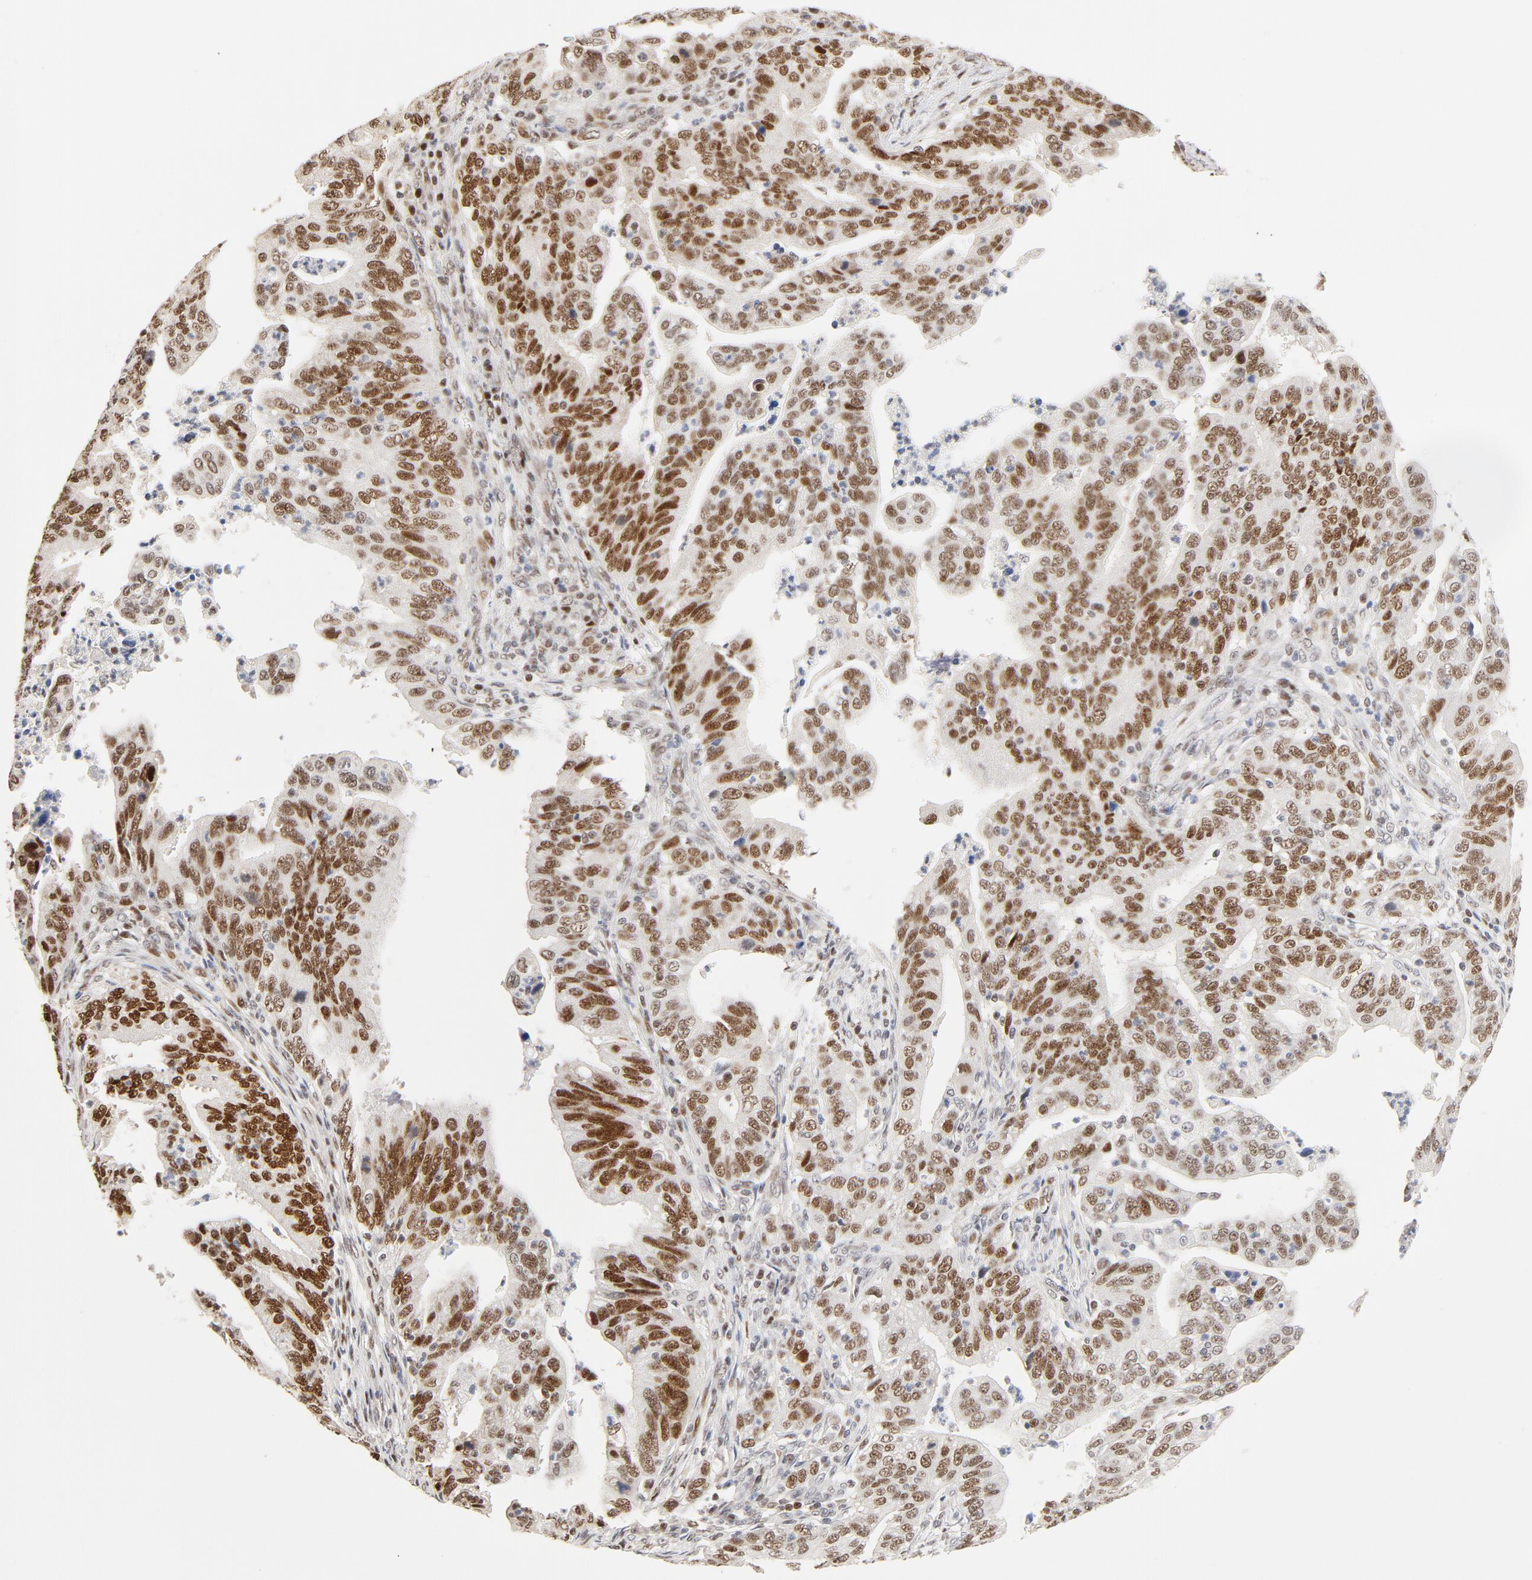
{"staining": {"intensity": "moderate", "quantity": ">75%", "location": "nuclear"}, "tissue": "stomach cancer", "cell_type": "Tumor cells", "image_type": "cancer", "snomed": [{"axis": "morphology", "description": "Adenocarcinoma, NOS"}, {"axis": "topography", "description": "Stomach, upper"}], "caption": "Immunohistochemistry staining of stomach cancer (adenocarcinoma), which demonstrates medium levels of moderate nuclear staining in about >75% of tumor cells indicating moderate nuclear protein expression. The staining was performed using DAB (3,3'-diaminobenzidine) (brown) for protein detection and nuclei were counterstained in hematoxylin (blue).", "gene": "GTF2I", "patient": {"sex": "female", "age": 50}}